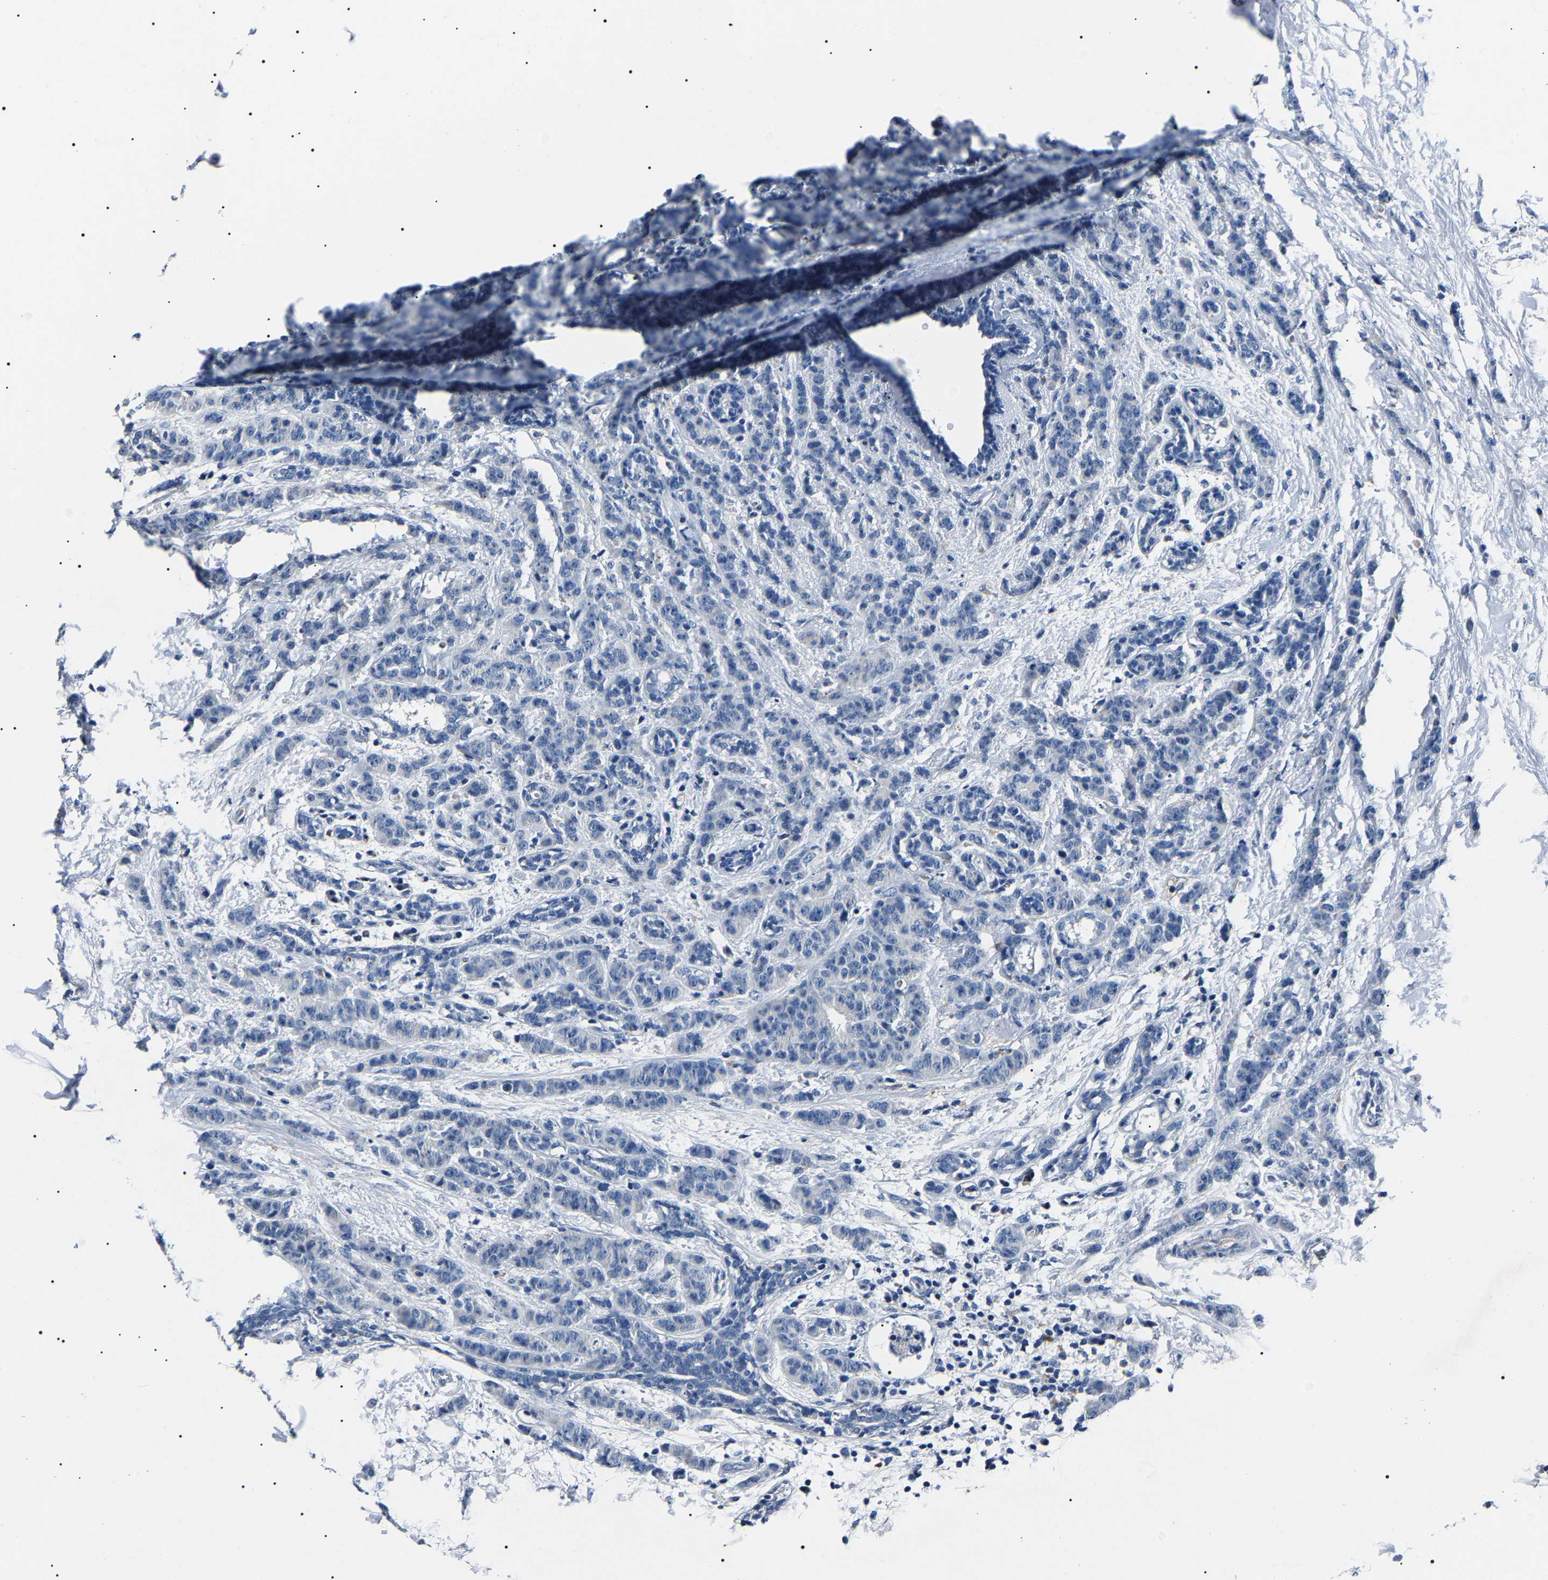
{"staining": {"intensity": "negative", "quantity": "none", "location": "none"}, "tissue": "breast cancer", "cell_type": "Tumor cells", "image_type": "cancer", "snomed": [{"axis": "morphology", "description": "Normal tissue, NOS"}, {"axis": "morphology", "description": "Duct carcinoma"}, {"axis": "topography", "description": "Breast"}], "caption": "A high-resolution micrograph shows immunohistochemistry (IHC) staining of intraductal carcinoma (breast), which displays no significant expression in tumor cells.", "gene": "KLK15", "patient": {"sex": "female", "age": 40}}